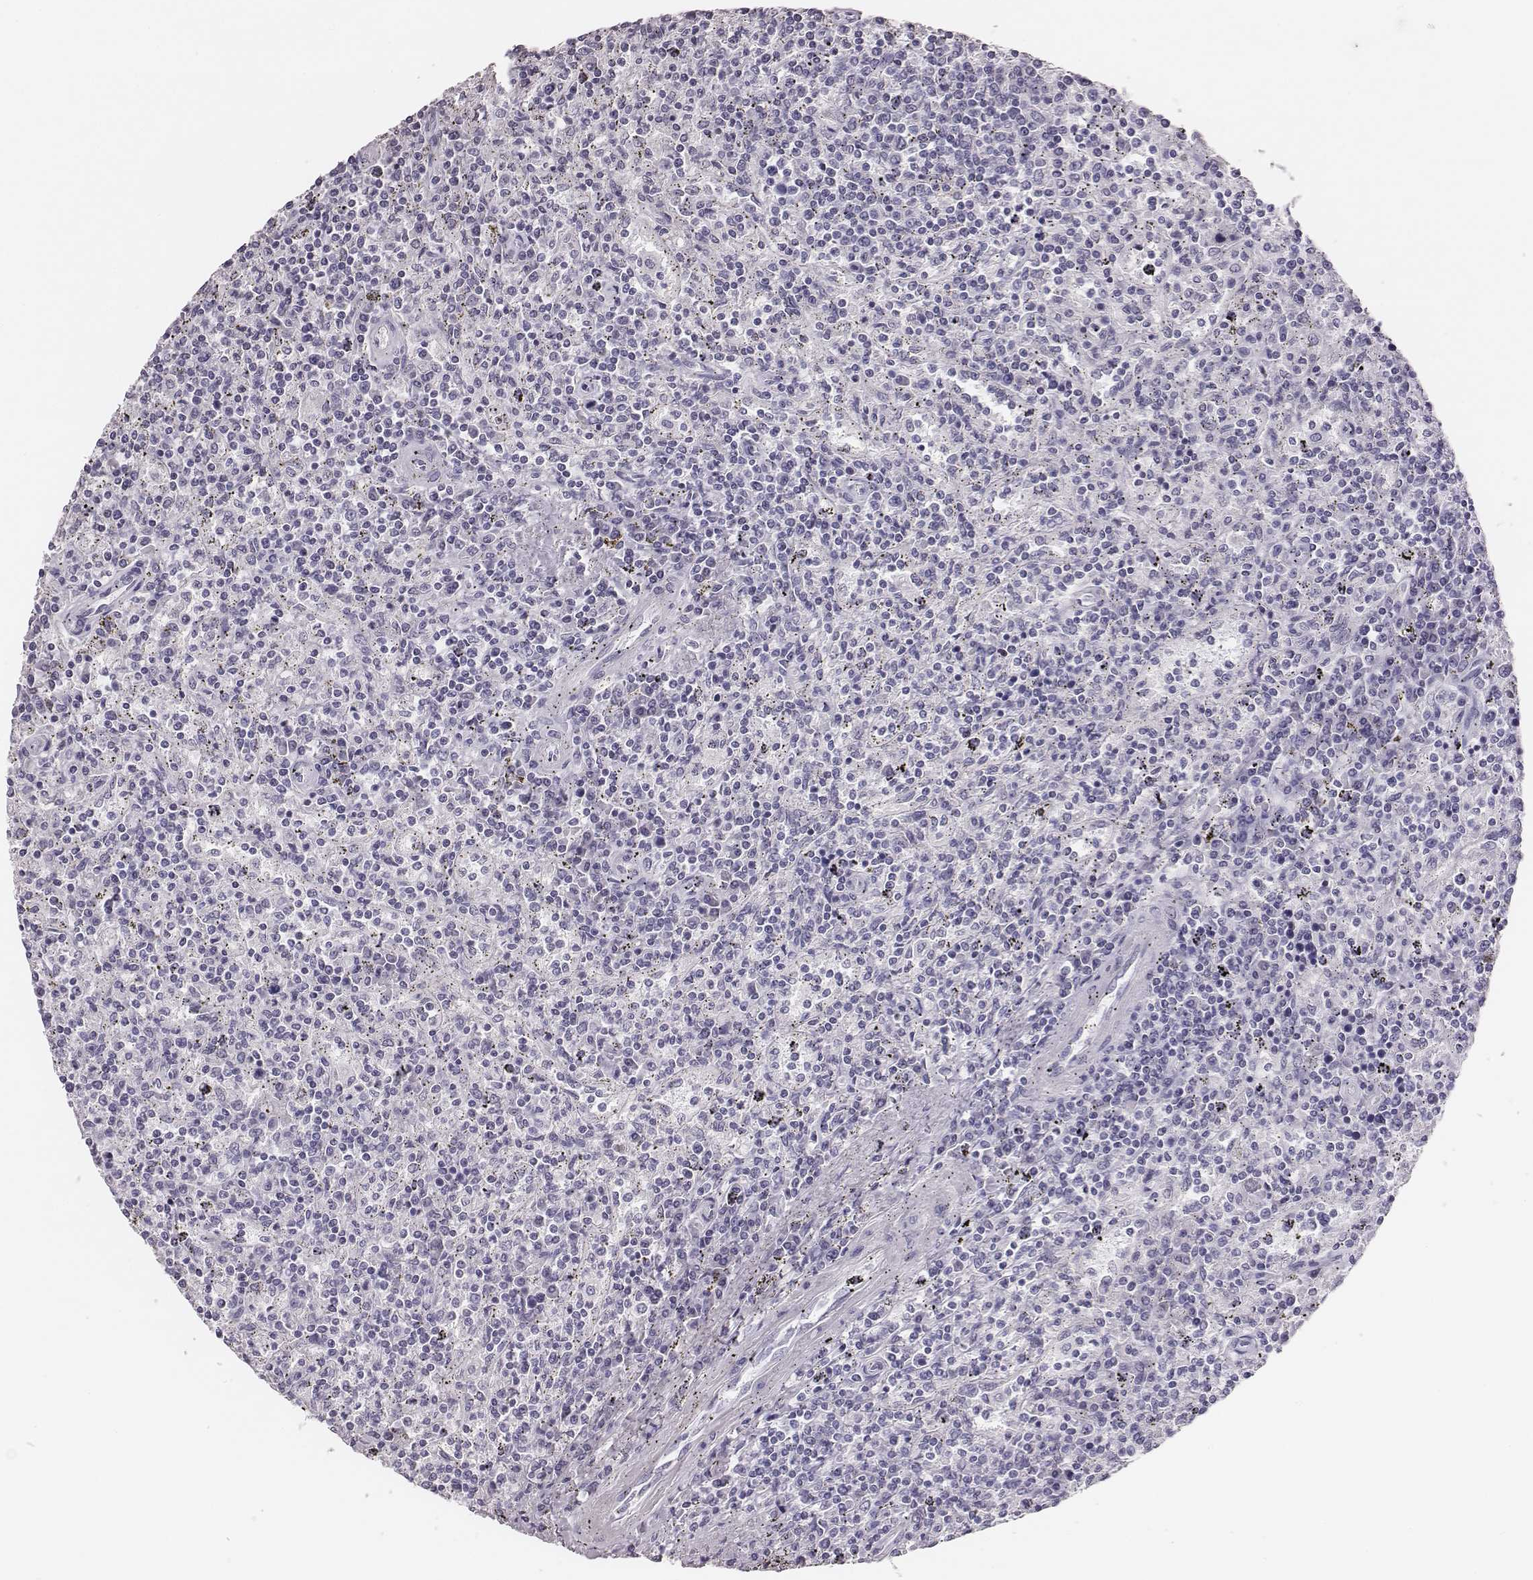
{"staining": {"intensity": "negative", "quantity": "none", "location": "none"}, "tissue": "lymphoma", "cell_type": "Tumor cells", "image_type": "cancer", "snomed": [{"axis": "morphology", "description": "Malignant lymphoma, non-Hodgkin's type, Low grade"}, {"axis": "topography", "description": "Spleen"}], "caption": "Immunohistochemistry photomicrograph of neoplastic tissue: low-grade malignant lymphoma, non-Hodgkin's type stained with DAB reveals no significant protein expression in tumor cells.", "gene": "H1-6", "patient": {"sex": "male", "age": 62}}